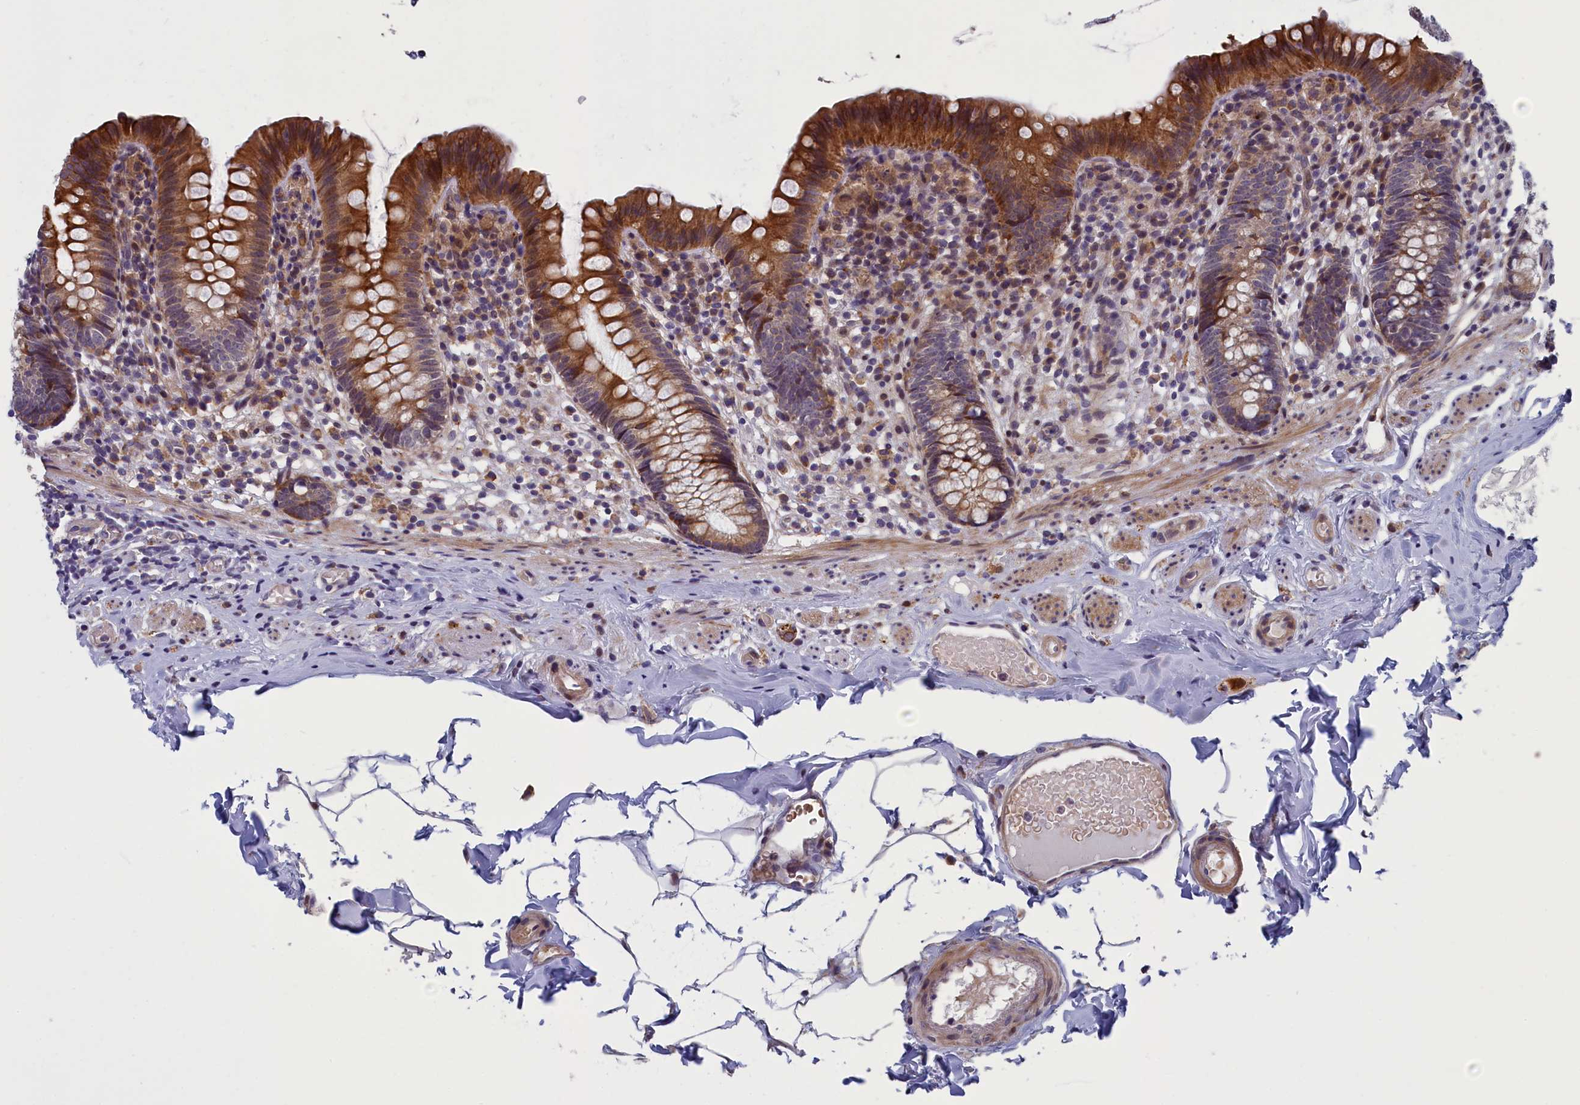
{"staining": {"intensity": "strong", "quantity": "25%-75%", "location": "cytoplasmic/membranous"}, "tissue": "appendix", "cell_type": "Glandular cells", "image_type": "normal", "snomed": [{"axis": "morphology", "description": "Normal tissue, NOS"}, {"axis": "topography", "description": "Appendix"}], "caption": "The immunohistochemical stain labels strong cytoplasmic/membranous positivity in glandular cells of unremarkable appendix. The protein of interest is stained brown, and the nuclei are stained in blue (DAB (3,3'-diaminobenzidine) IHC with brightfield microscopy, high magnification).", "gene": "ANKRD39", "patient": {"sex": "male", "age": 55}}